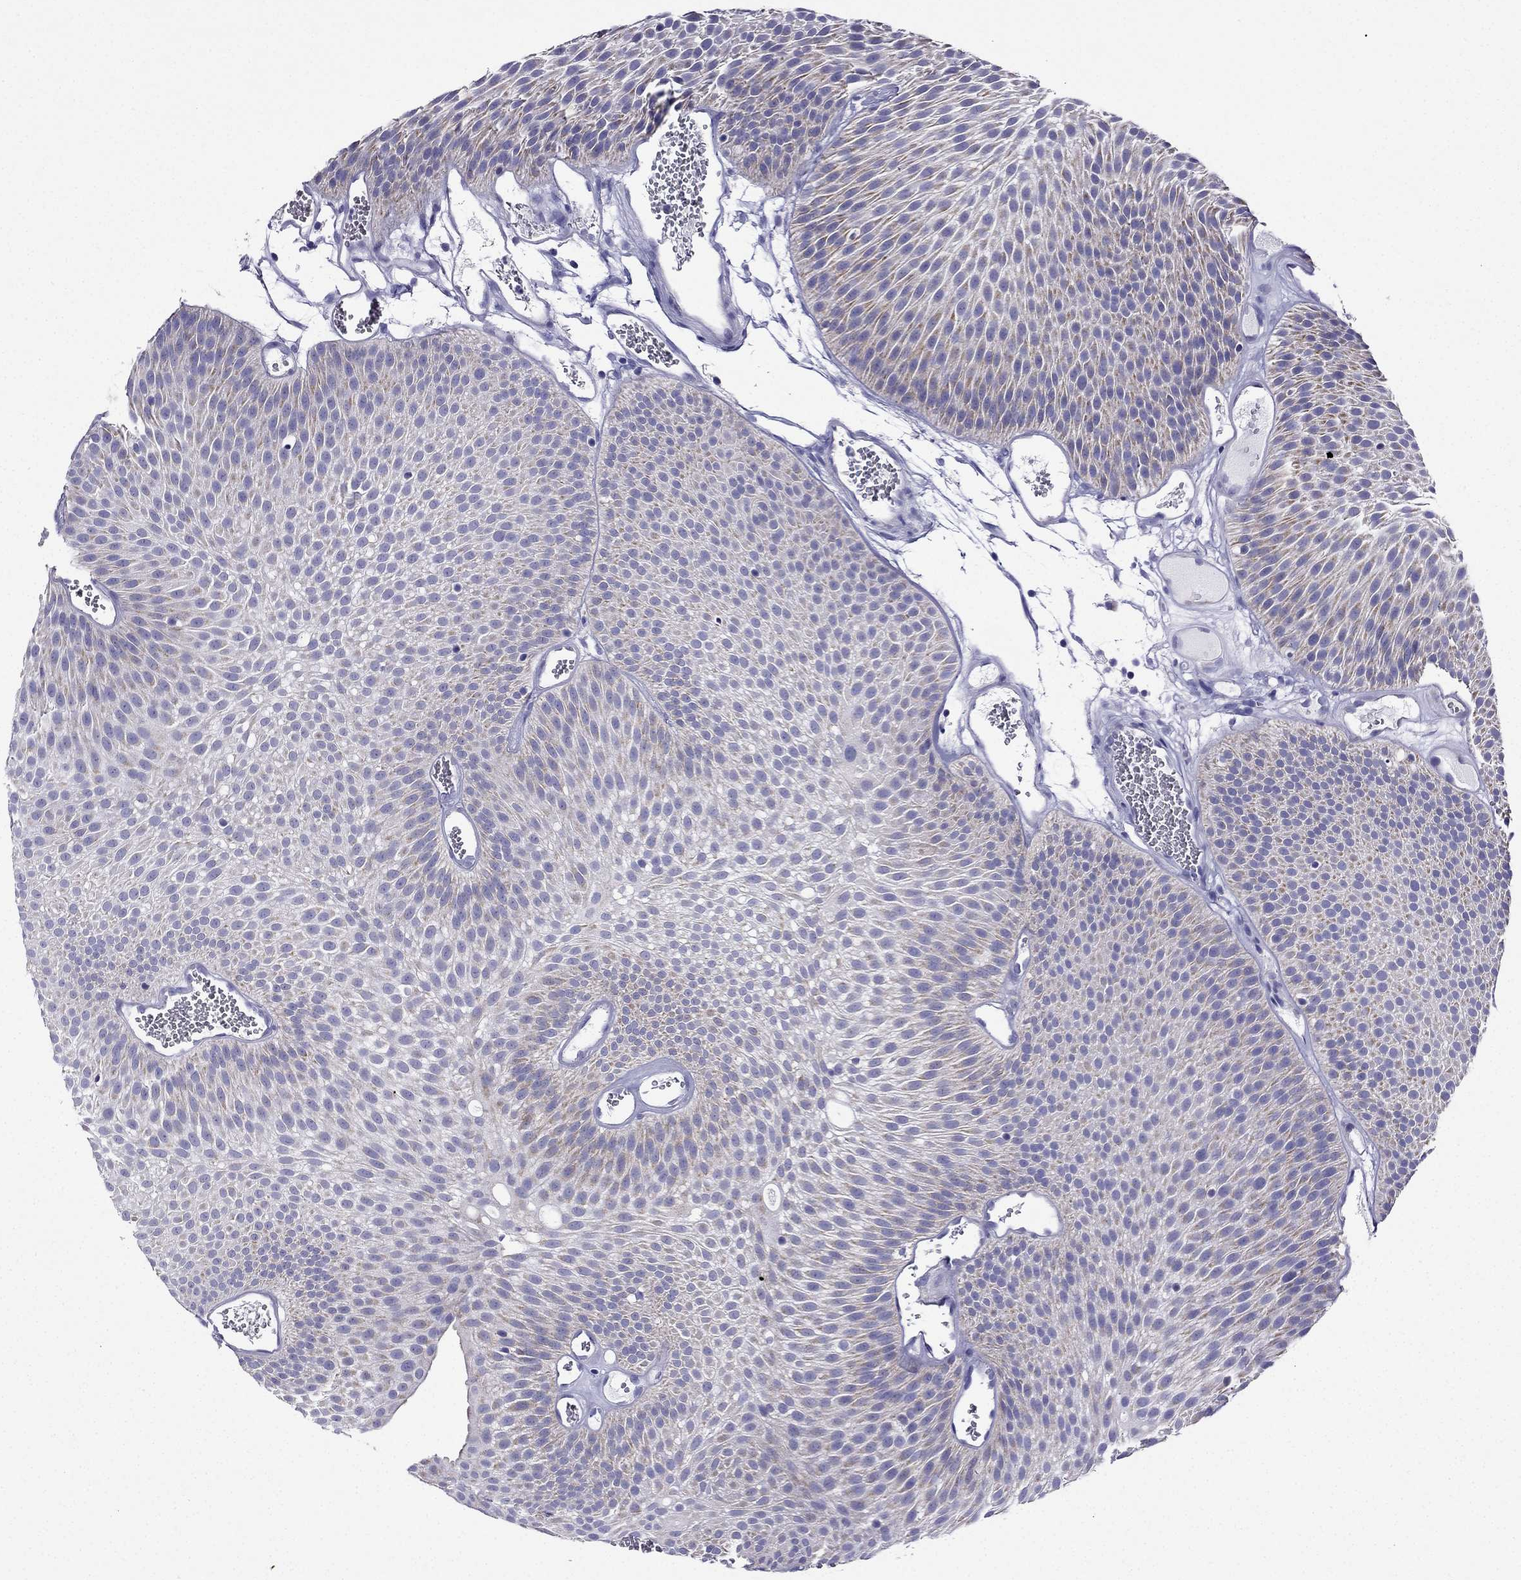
{"staining": {"intensity": "weak", "quantity": "<25%", "location": "cytoplasmic/membranous"}, "tissue": "urothelial cancer", "cell_type": "Tumor cells", "image_type": "cancer", "snomed": [{"axis": "morphology", "description": "Urothelial carcinoma, Low grade"}, {"axis": "topography", "description": "Urinary bladder"}], "caption": "An image of human urothelial cancer is negative for staining in tumor cells.", "gene": "KIF5A", "patient": {"sex": "male", "age": 52}}